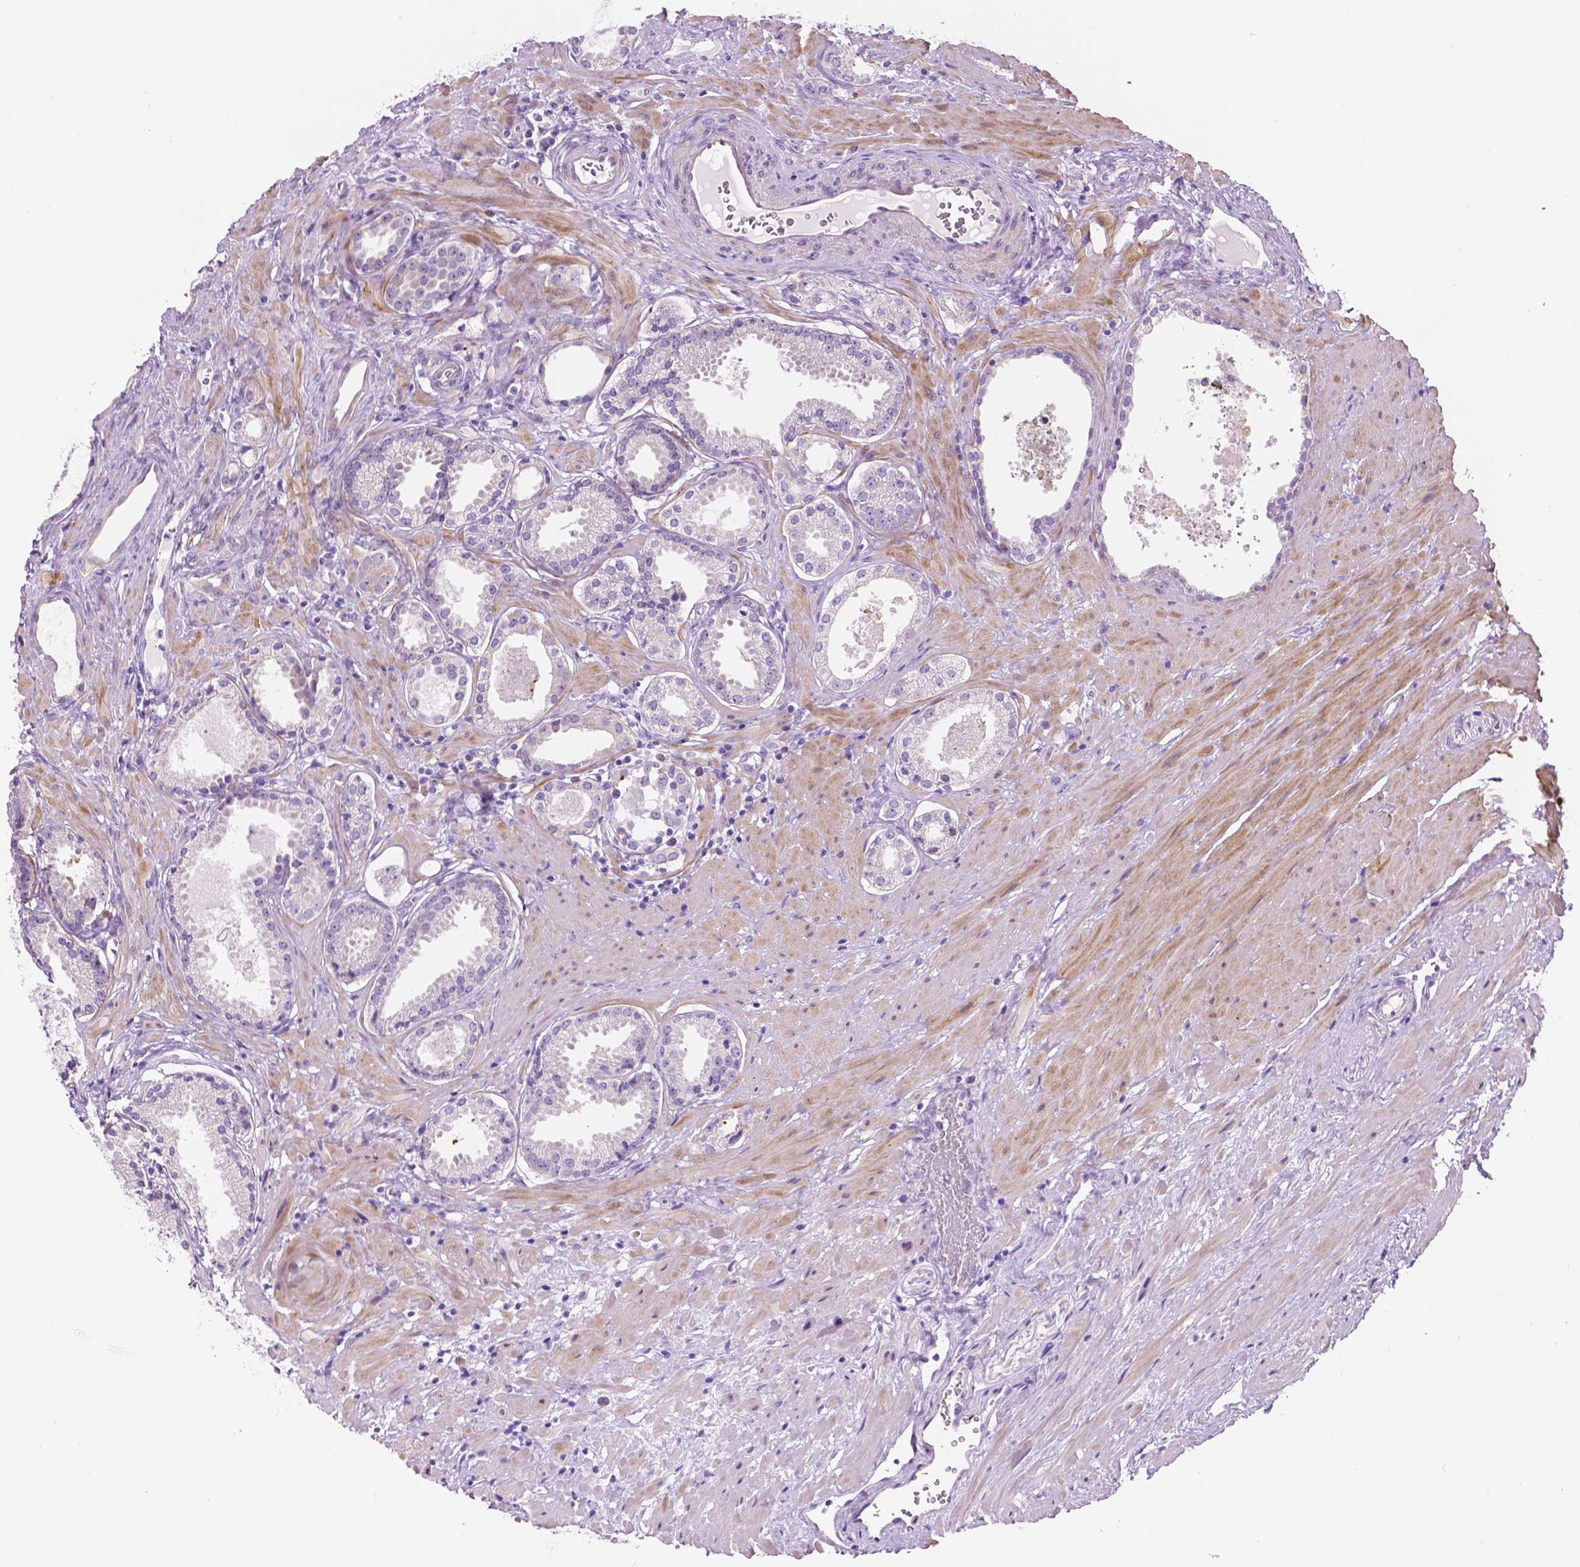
{"staining": {"intensity": "negative", "quantity": "none", "location": "none"}, "tissue": "prostate cancer", "cell_type": "Tumor cells", "image_type": "cancer", "snomed": [{"axis": "morphology", "description": "Adenocarcinoma, NOS"}, {"axis": "morphology", "description": "Adenocarcinoma, Low grade"}, {"axis": "topography", "description": "Prostate"}], "caption": "Prostate cancer was stained to show a protein in brown. There is no significant expression in tumor cells.", "gene": "NOS1AP", "patient": {"sex": "male", "age": 64}}